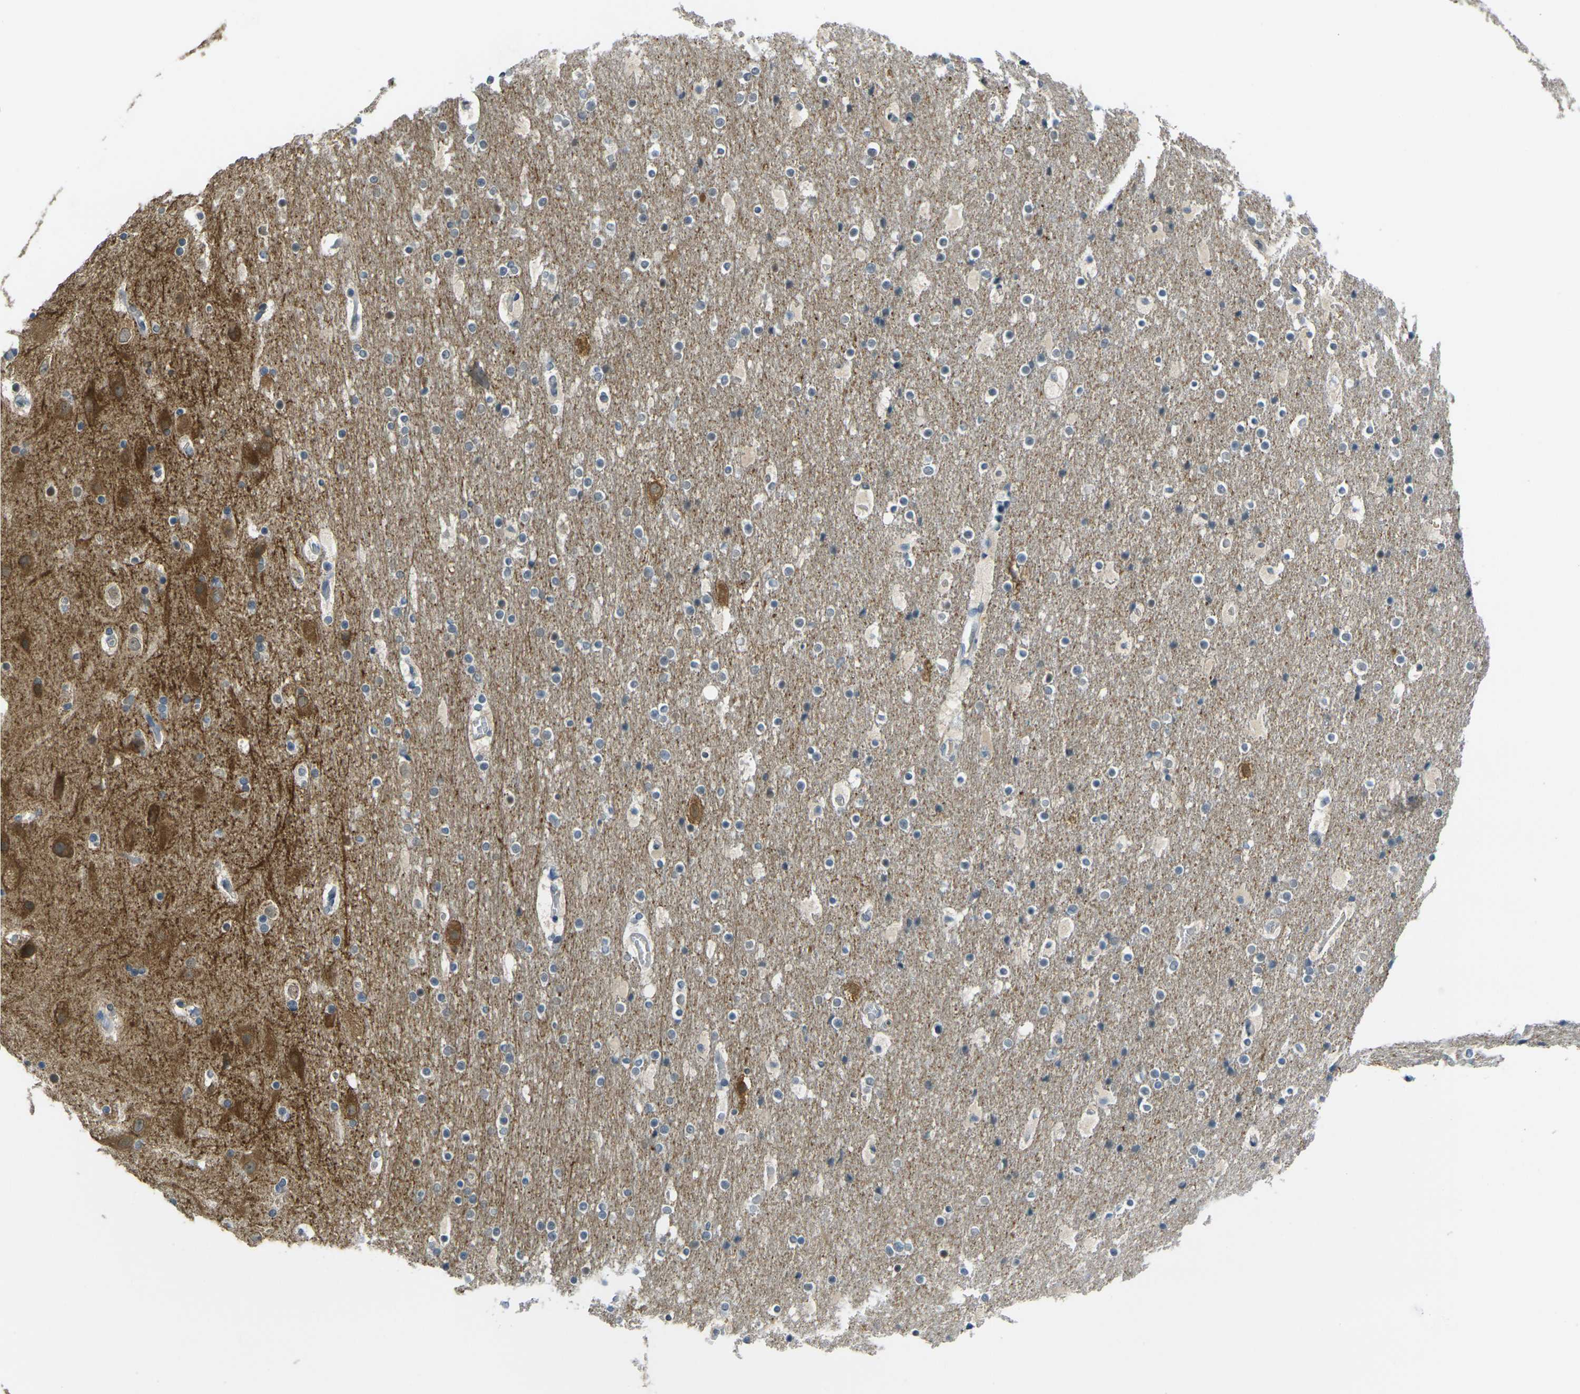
{"staining": {"intensity": "negative", "quantity": "none", "location": "none"}, "tissue": "cerebral cortex", "cell_type": "Endothelial cells", "image_type": "normal", "snomed": [{"axis": "morphology", "description": "Normal tissue, NOS"}, {"axis": "topography", "description": "Cerebral cortex"}], "caption": "Protein analysis of benign cerebral cortex exhibits no significant staining in endothelial cells.", "gene": "SPTBN2", "patient": {"sex": "male", "age": 57}}